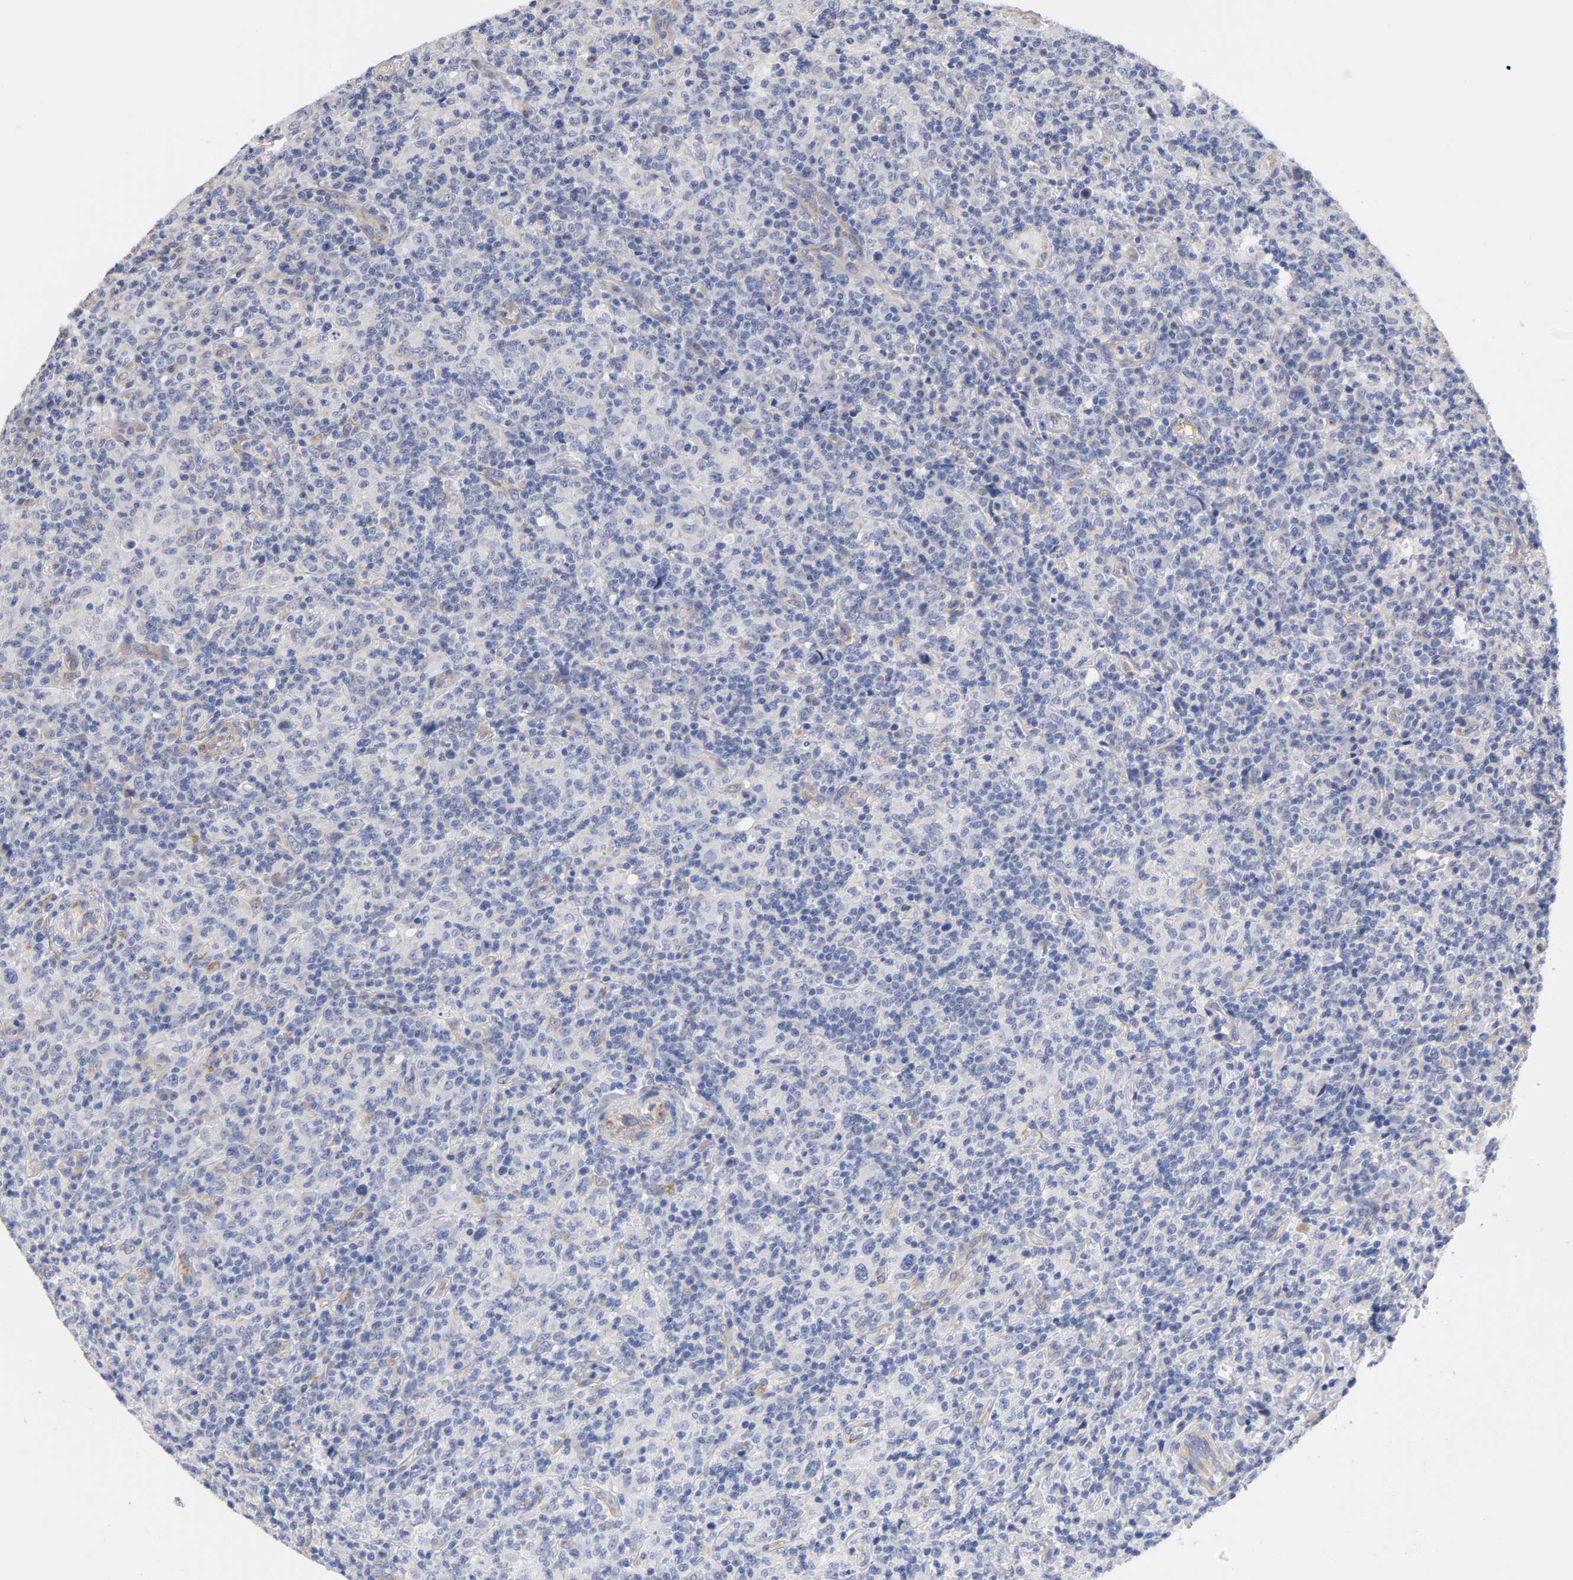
{"staining": {"intensity": "negative", "quantity": "none", "location": "none"}, "tissue": "lymphoma", "cell_type": "Tumor cells", "image_type": "cancer", "snomed": [{"axis": "morphology", "description": "Hodgkin's disease, NOS"}, {"axis": "topography", "description": "Lymph node"}], "caption": "Immunohistochemical staining of Hodgkin's disease demonstrates no significant expression in tumor cells.", "gene": "LAMB1", "patient": {"sex": "male", "age": 65}}